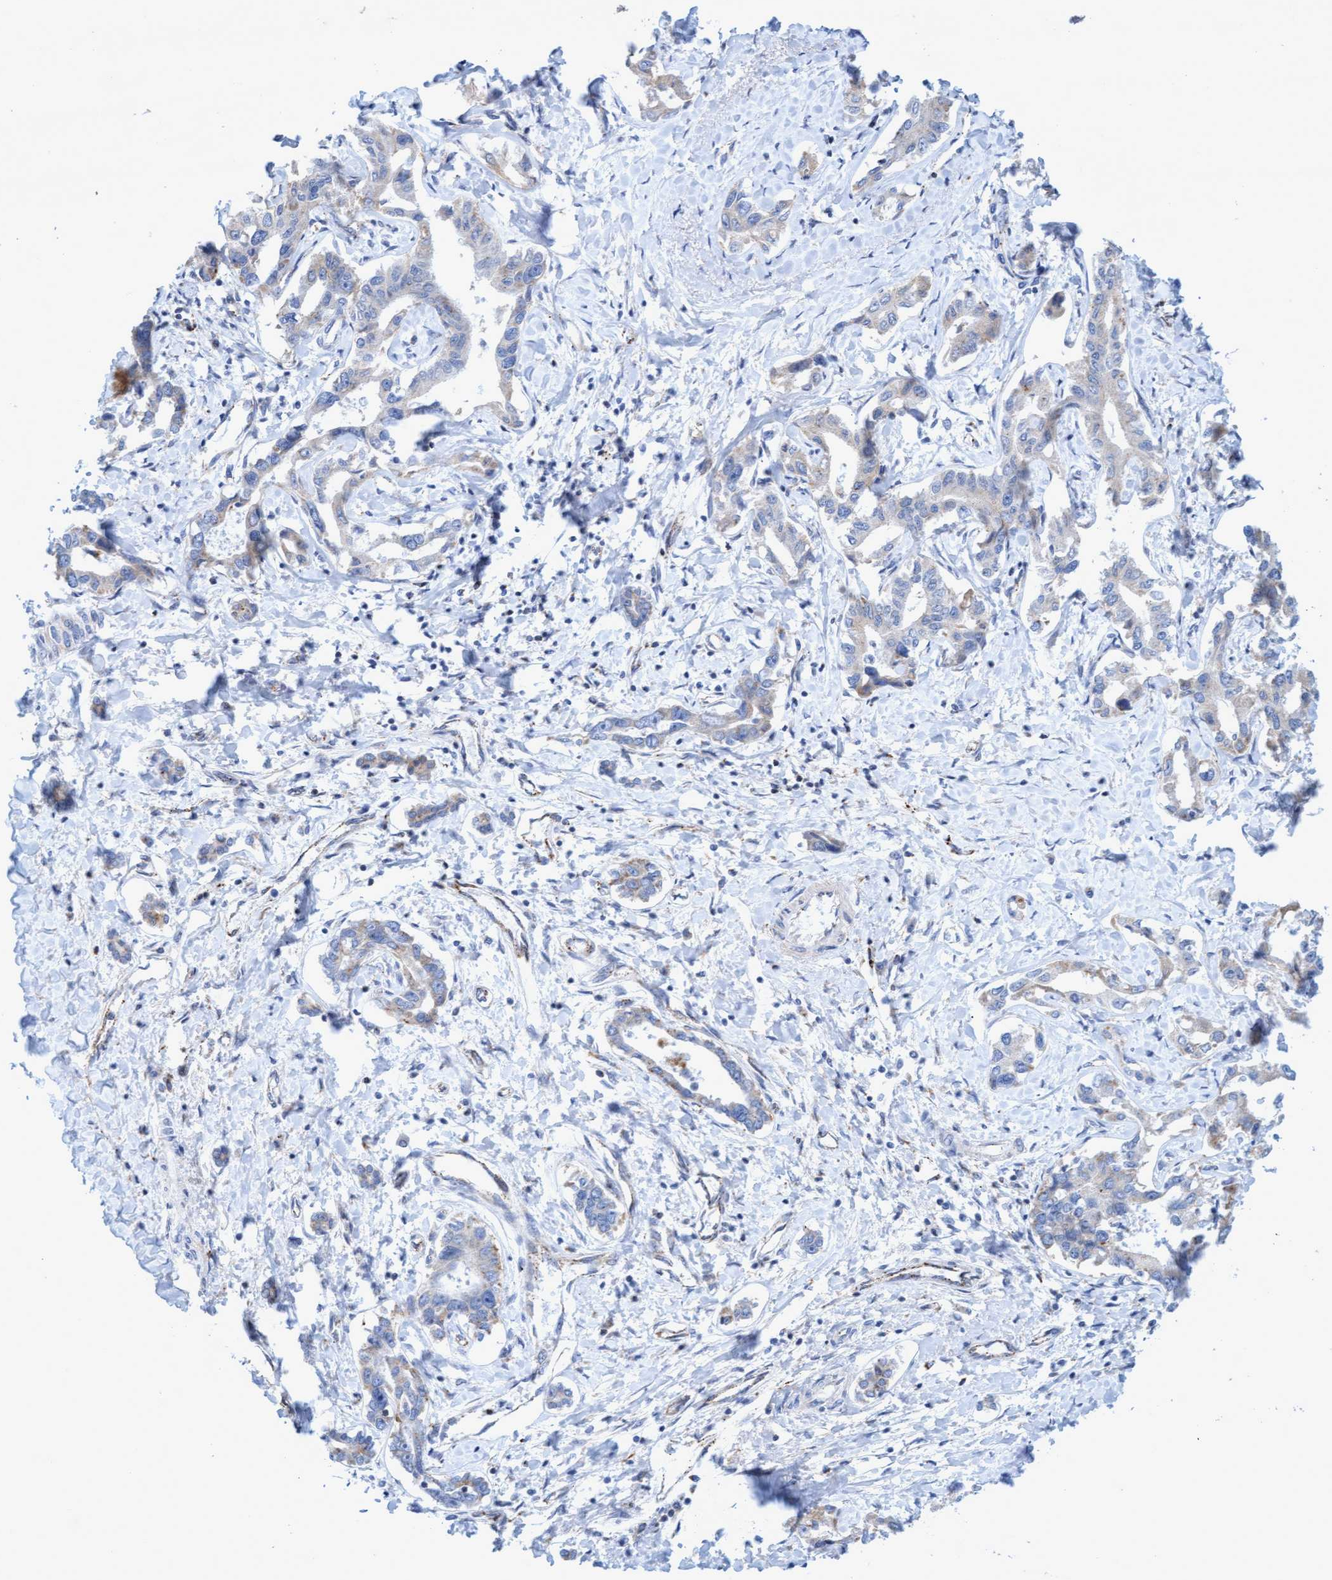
{"staining": {"intensity": "weak", "quantity": "25%-75%", "location": "cytoplasmic/membranous"}, "tissue": "liver cancer", "cell_type": "Tumor cells", "image_type": "cancer", "snomed": [{"axis": "morphology", "description": "Cholangiocarcinoma"}, {"axis": "topography", "description": "Liver"}], "caption": "A photomicrograph showing weak cytoplasmic/membranous positivity in approximately 25%-75% of tumor cells in liver cholangiocarcinoma, as visualized by brown immunohistochemical staining.", "gene": "SGSH", "patient": {"sex": "male", "age": 59}}